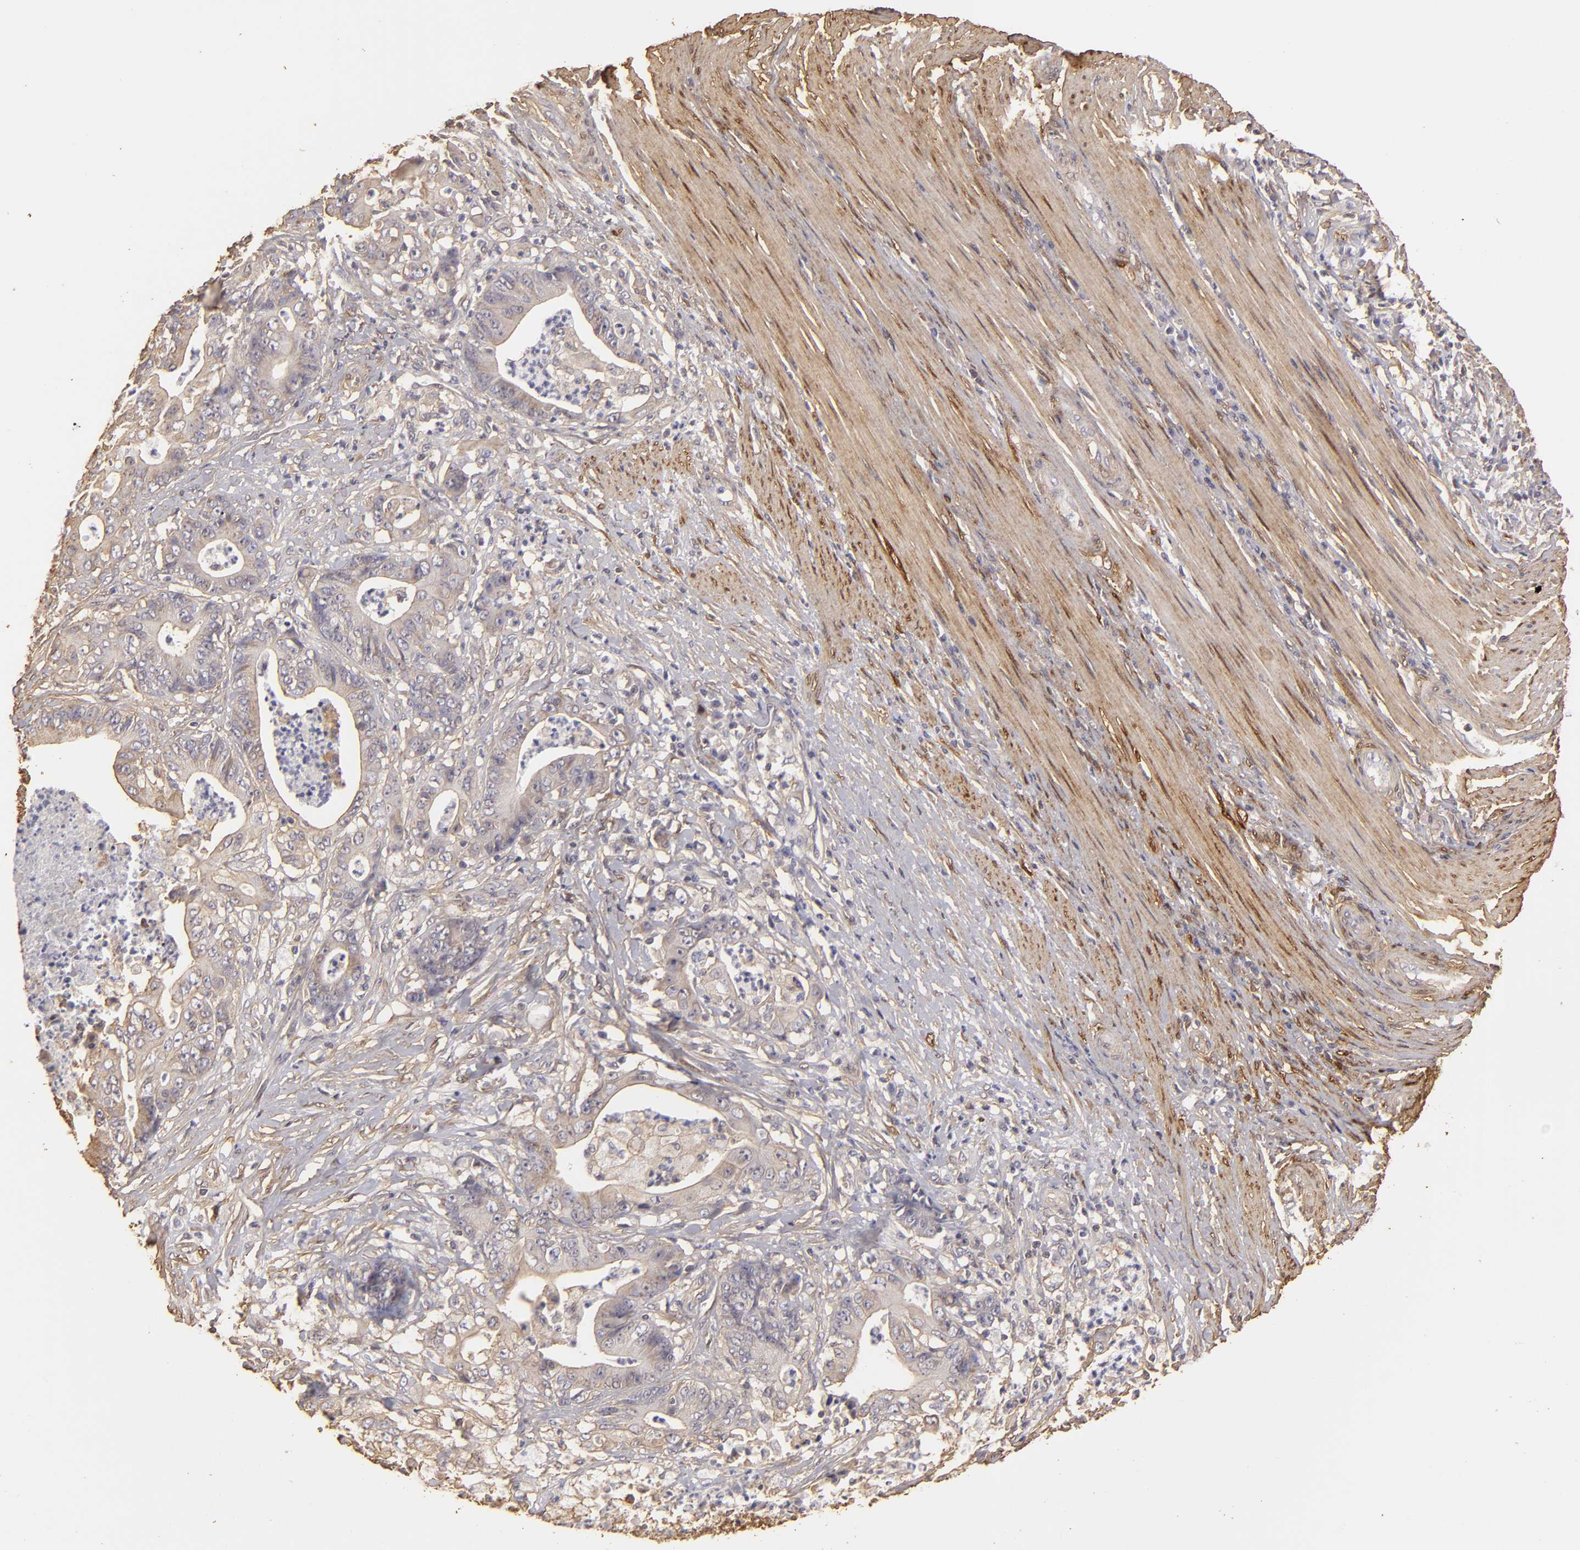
{"staining": {"intensity": "negative", "quantity": "none", "location": "none"}, "tissue": "stomach cancer", "cell_type": "Tumor cells", "image_type": "cancer", "snomed": [{"axis": "morphology", "description": "Adenocarcinoma, NOS"}, {"axis": "topography", "description": "Stomach, lower"}], "caption": "IHC image of stomach adenocarcinoma stained for a protein (brown), which exhibits no expression in tumor cells.", "gene": "HSPB6", "patient": {"sex": "female", "age": 86}}